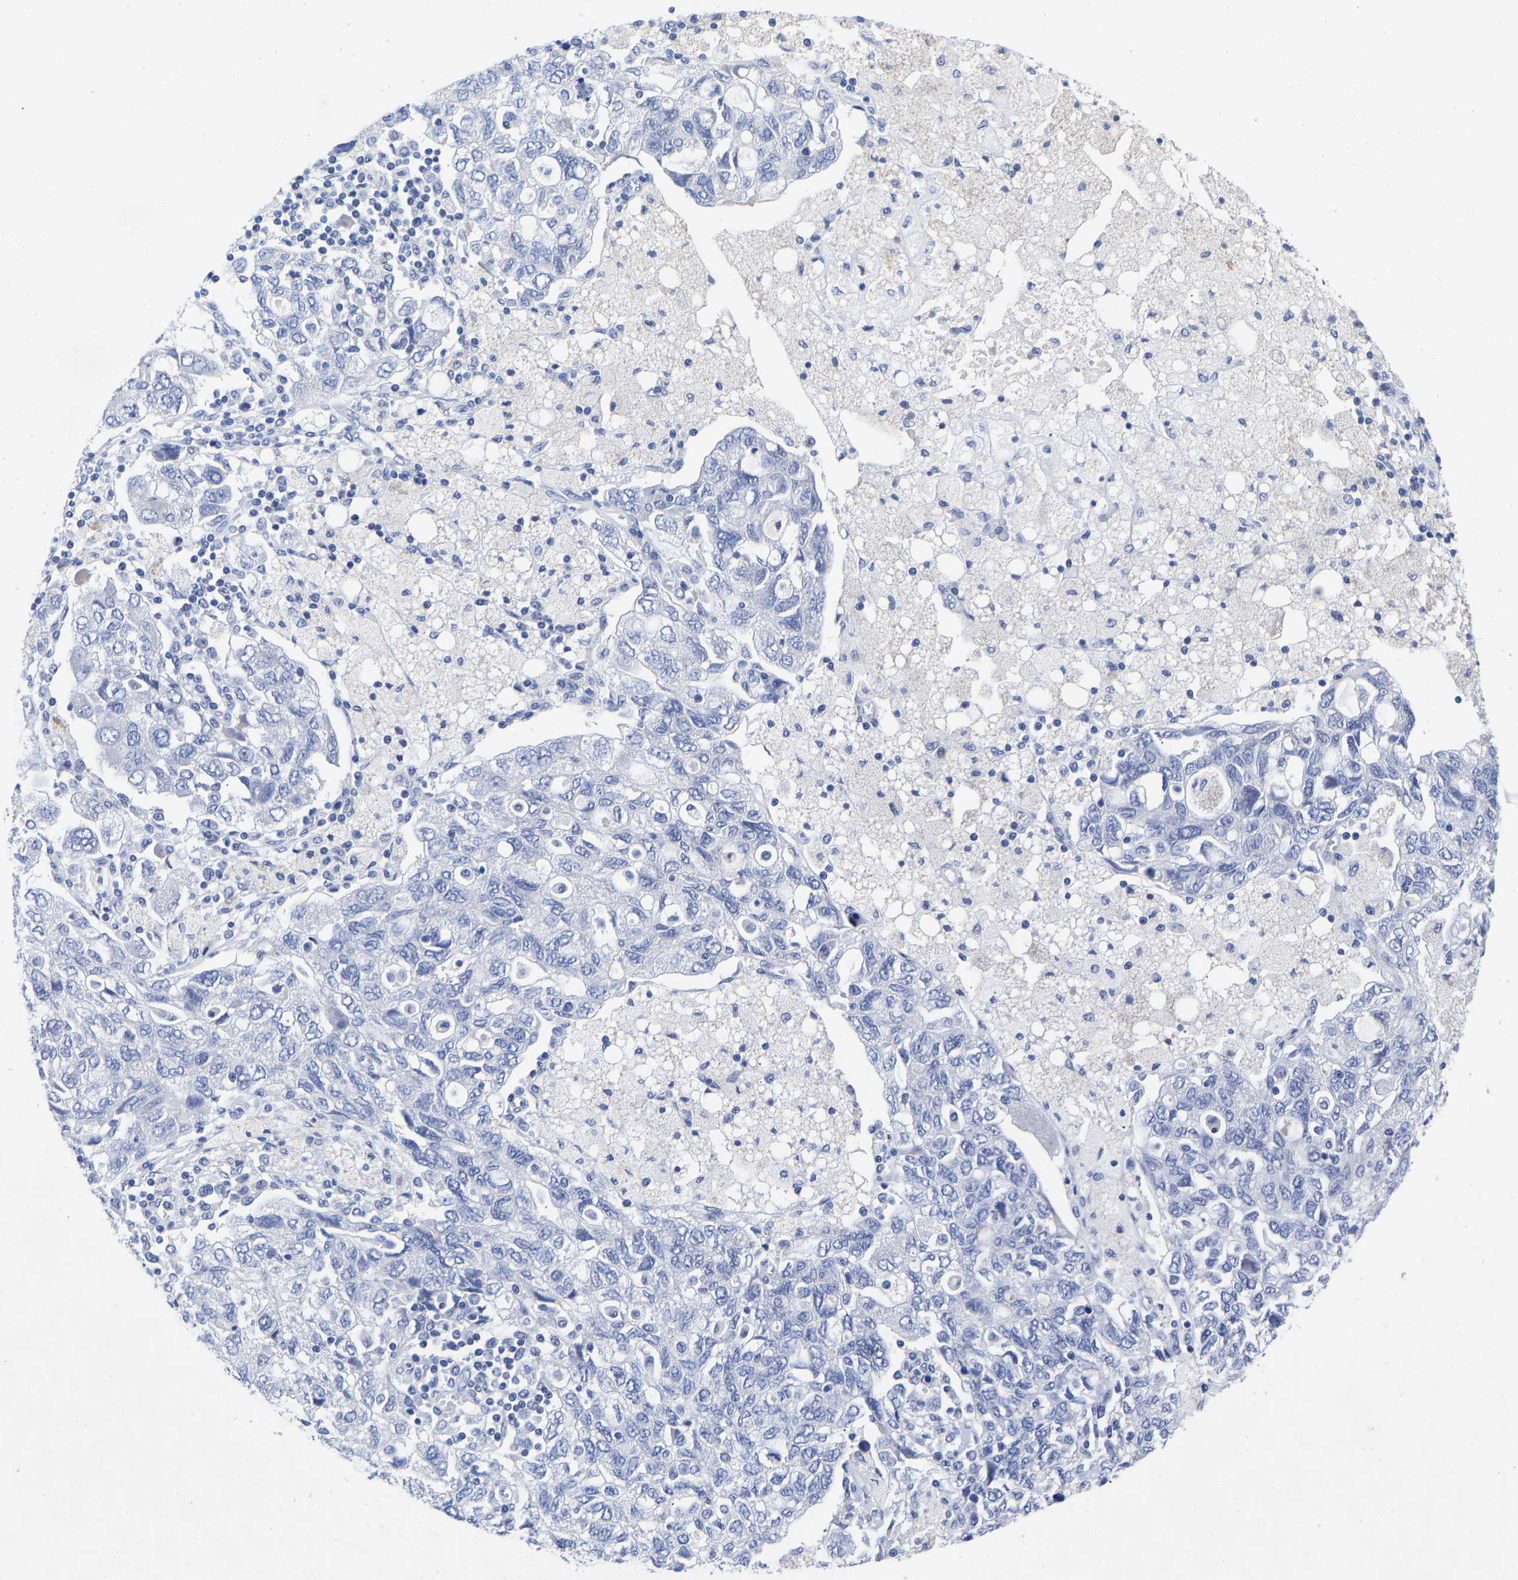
{"staining": {"intensity": "negative", "quantity": "none", "location": "none"}, "tissue": "ovarian cancer", "cell_type": "Tumor cells", "image_type": "cancer", "snomed": [{"axis": "morphology", "description": "Carcinoma, NOS"}, {"axis": "morphology", "description": "Cystadenocarcinoma, serous, NOS"}, {"axis": "topography", "description": "Ovary"}], "caption": "There is no significant staining in tumor cells of carcinoma (ovarian). Nuclei are stained in blue.", "gene": "GPA33", "patient": {"sex": "female", "age": 69}}